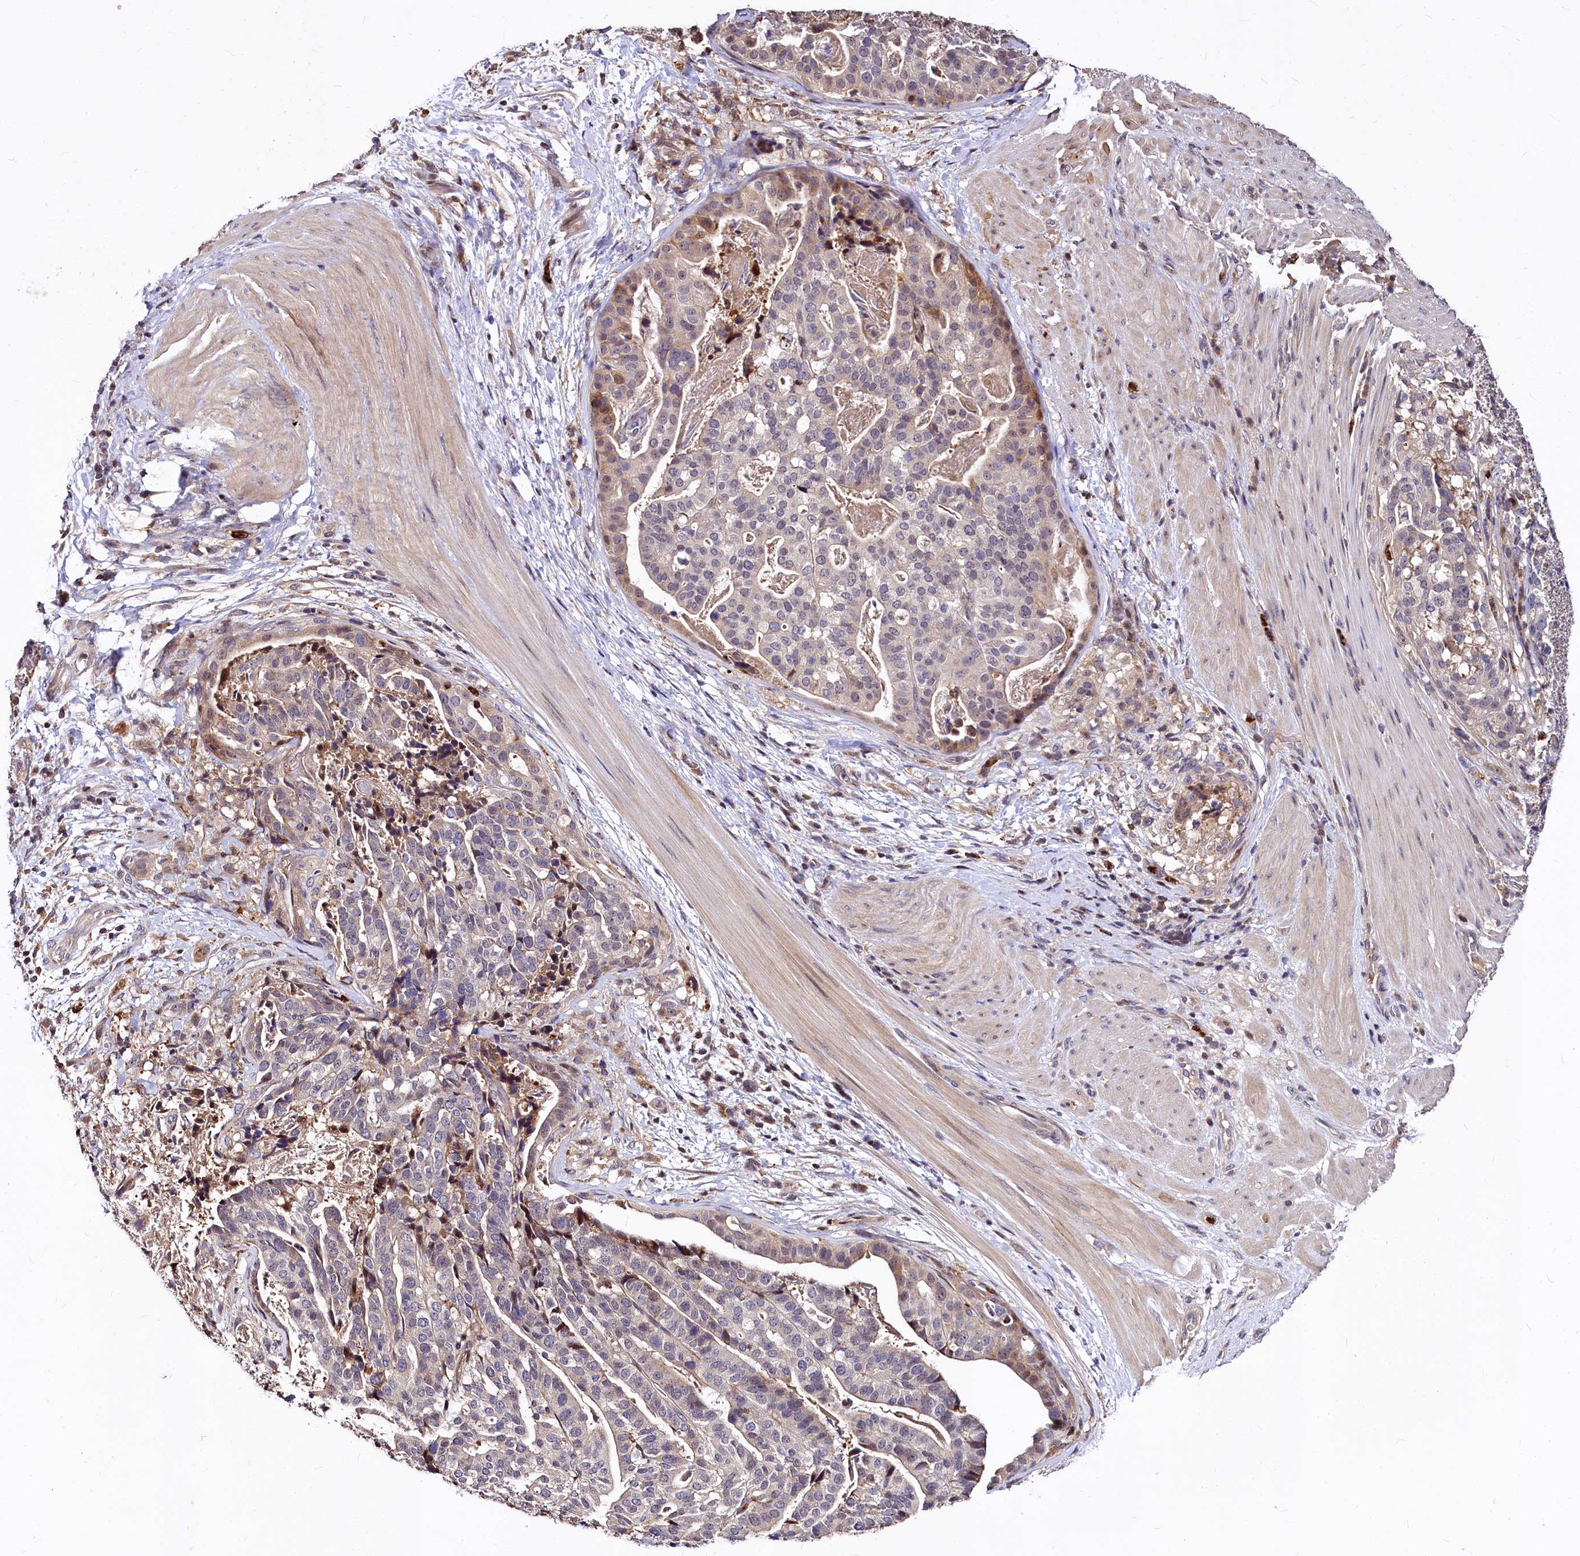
{"staining": {"intensity": "weak", "quantity": "<25%", "location": "cytoplasmic/membranous"}, "tissue": "stomach cancer", "cell_type": "Tumor cells", "image_type": "cancer", "snomed": [{"axis": "morphology", "description": "Adenocarcinoma, NOS"}, {"axis": "topography", "description": "Stomach"}], "caption": "Photomicrograph shows no protein positivity in tumor cells of stomach cancer (adenocarcinoma) tissue.", "gene": "ATG101", "patient": {"sex": "male", "age": 48}}